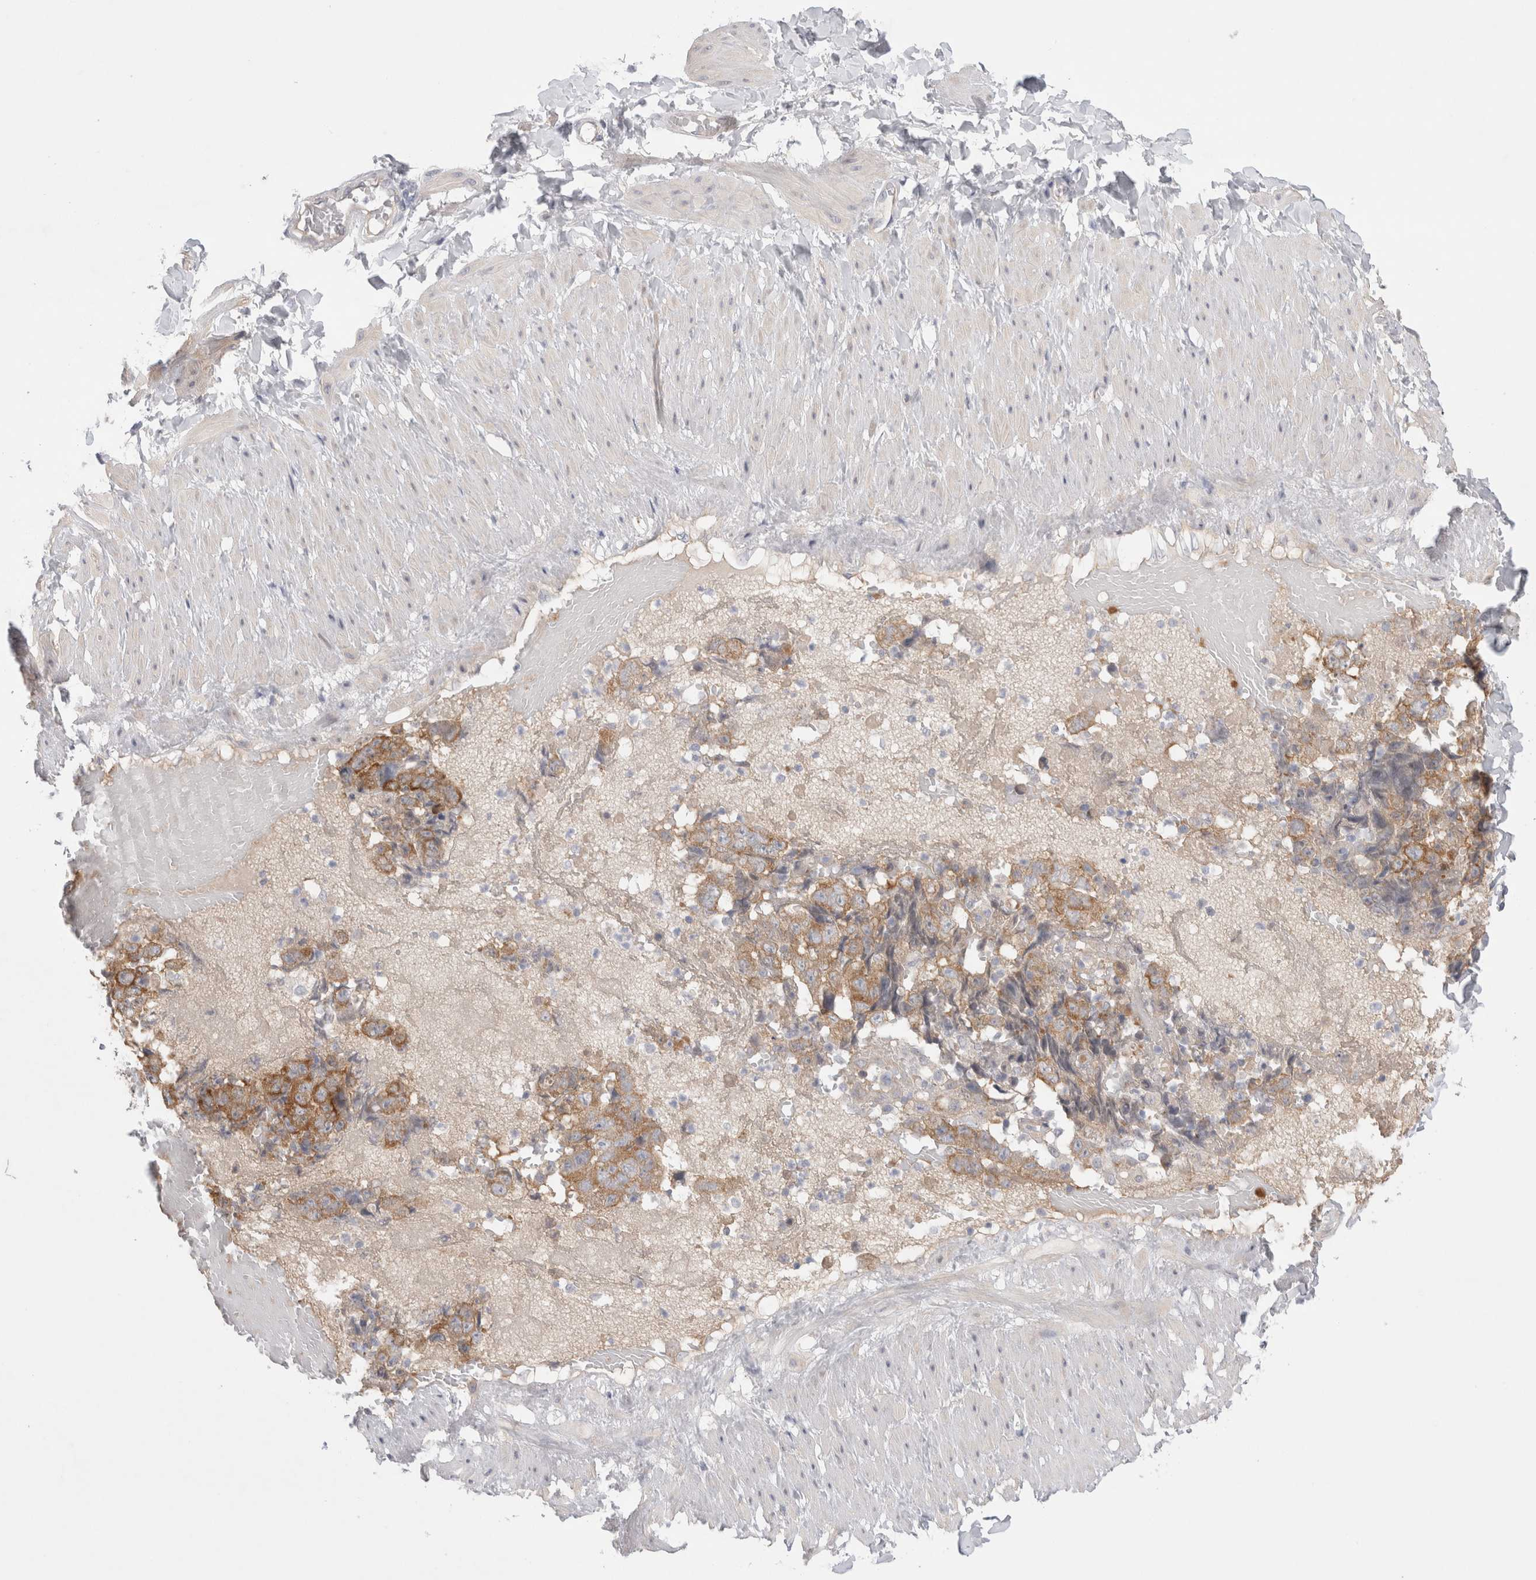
{"staining": {"intensity": "negative", "quantity": "none", "location": "none"}, "tissue": "adipose tissue", "cell_type": "Adipocytes", "image_type": "normal", "snomed": [{"axis": "morphology", "description": "Normal tissue, NOS"}, {"axis": "topography", "description": "Adipose tissue"}, {"axis": "topography", "description": "Vascular tissue"}, {"axis": "topography", "description": "Peripheral nerve tissue"}], "caption": "Protein analysis of normal adipose tissue shows no significant positivity in adipocytes. Brightfield microscopy of IHC stained with DAB (brown) and hematoxylin (blue), captured at high magnification.", "gene": "WIPF2", "patient": {"sex": "male", "age": 25}}